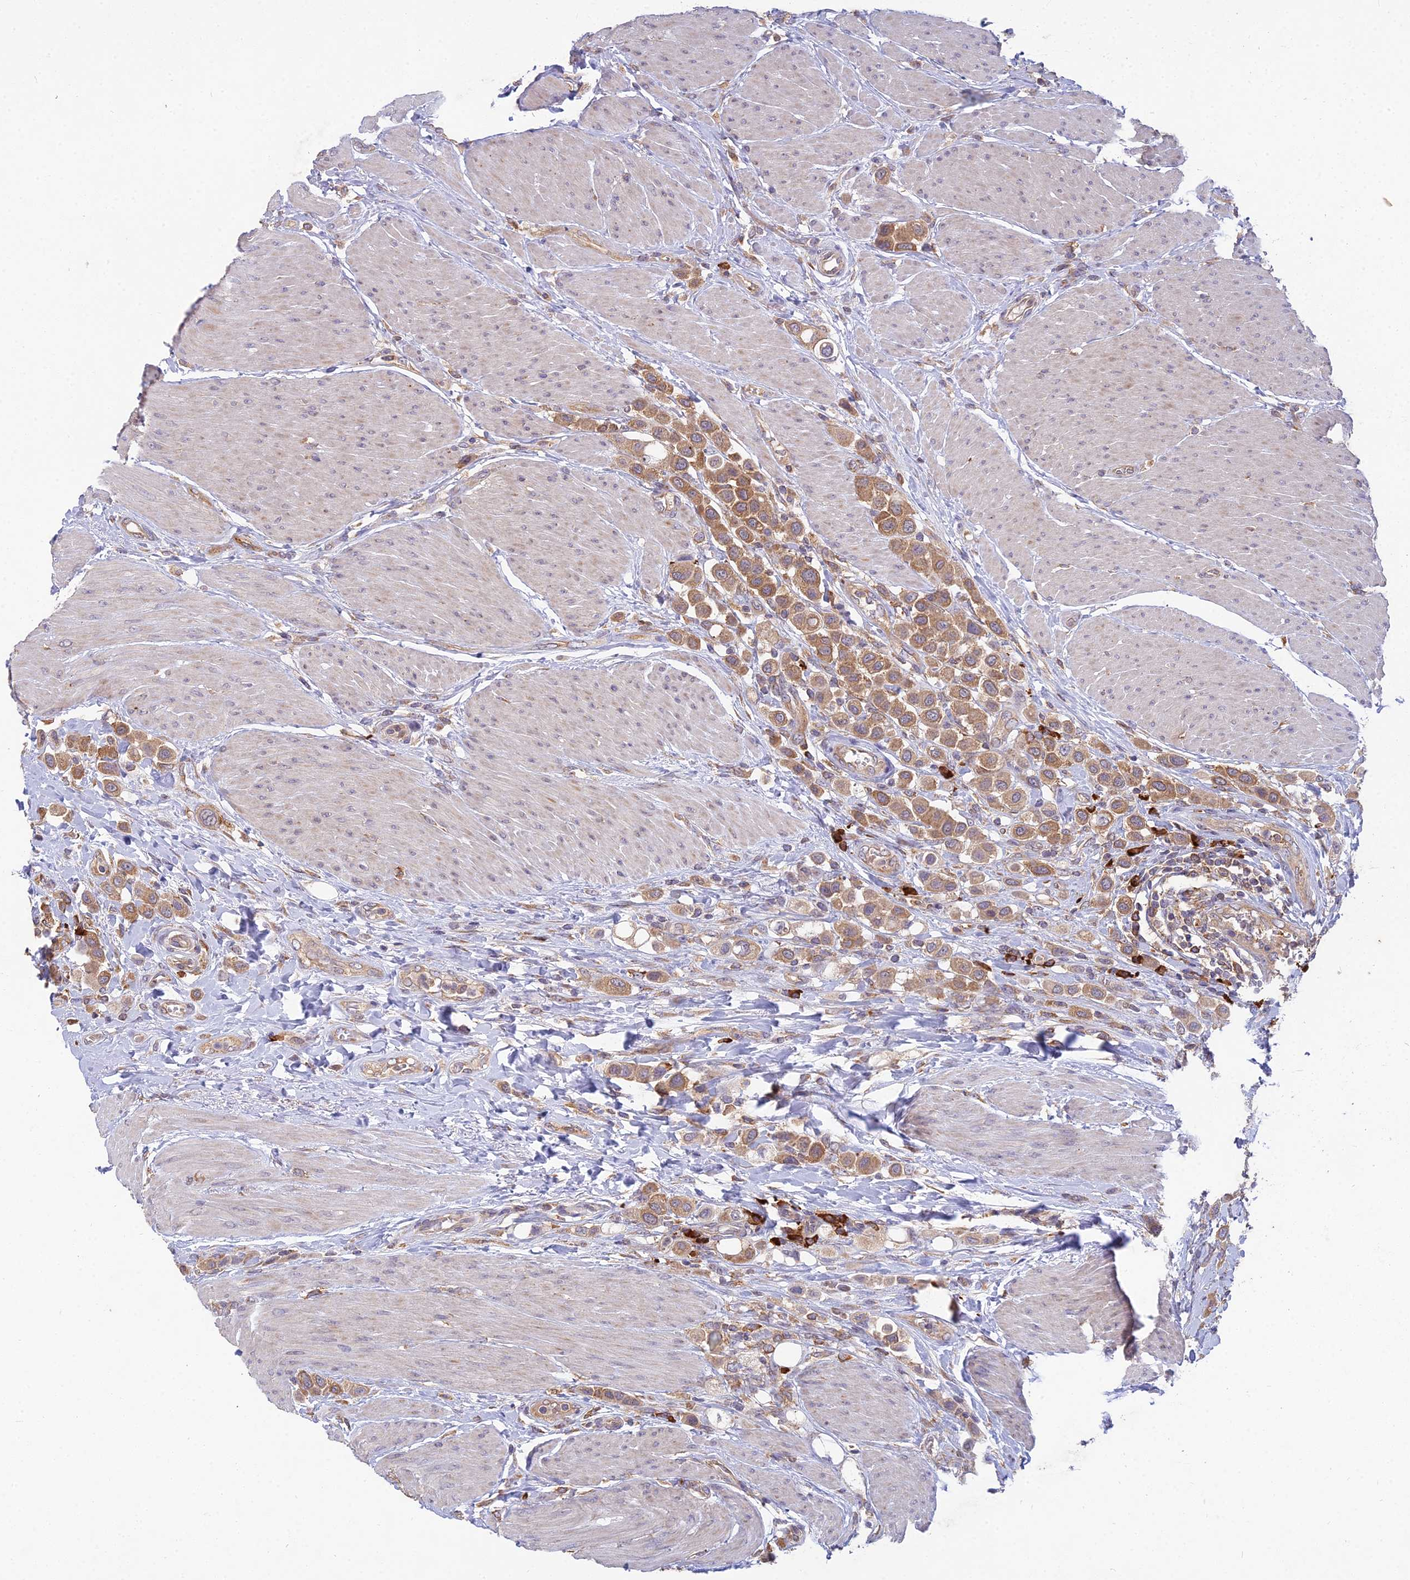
{"staining": {"intensity": "moderate", "quantity": ">75%", "location": "cytoplasmic/membranous"}, "tissue": "urothelial cancer", "cell_type": "Tumor cells", "image_type": "cancer", "snomed": [{"axis": "morphology", "description": "Urothelial carcinoma, High grade"}, {"axis": "topography", "description": "Urinary bladder"}], "caption": "Urothelial carcinoma (high-grade) stained for a protein (brown) displays moderate cytoplasmic/membranous positive positivity in about >75% of tumor cells.", "gene": "NXNL2", "patient": {"sex": "male", "age": 50}}